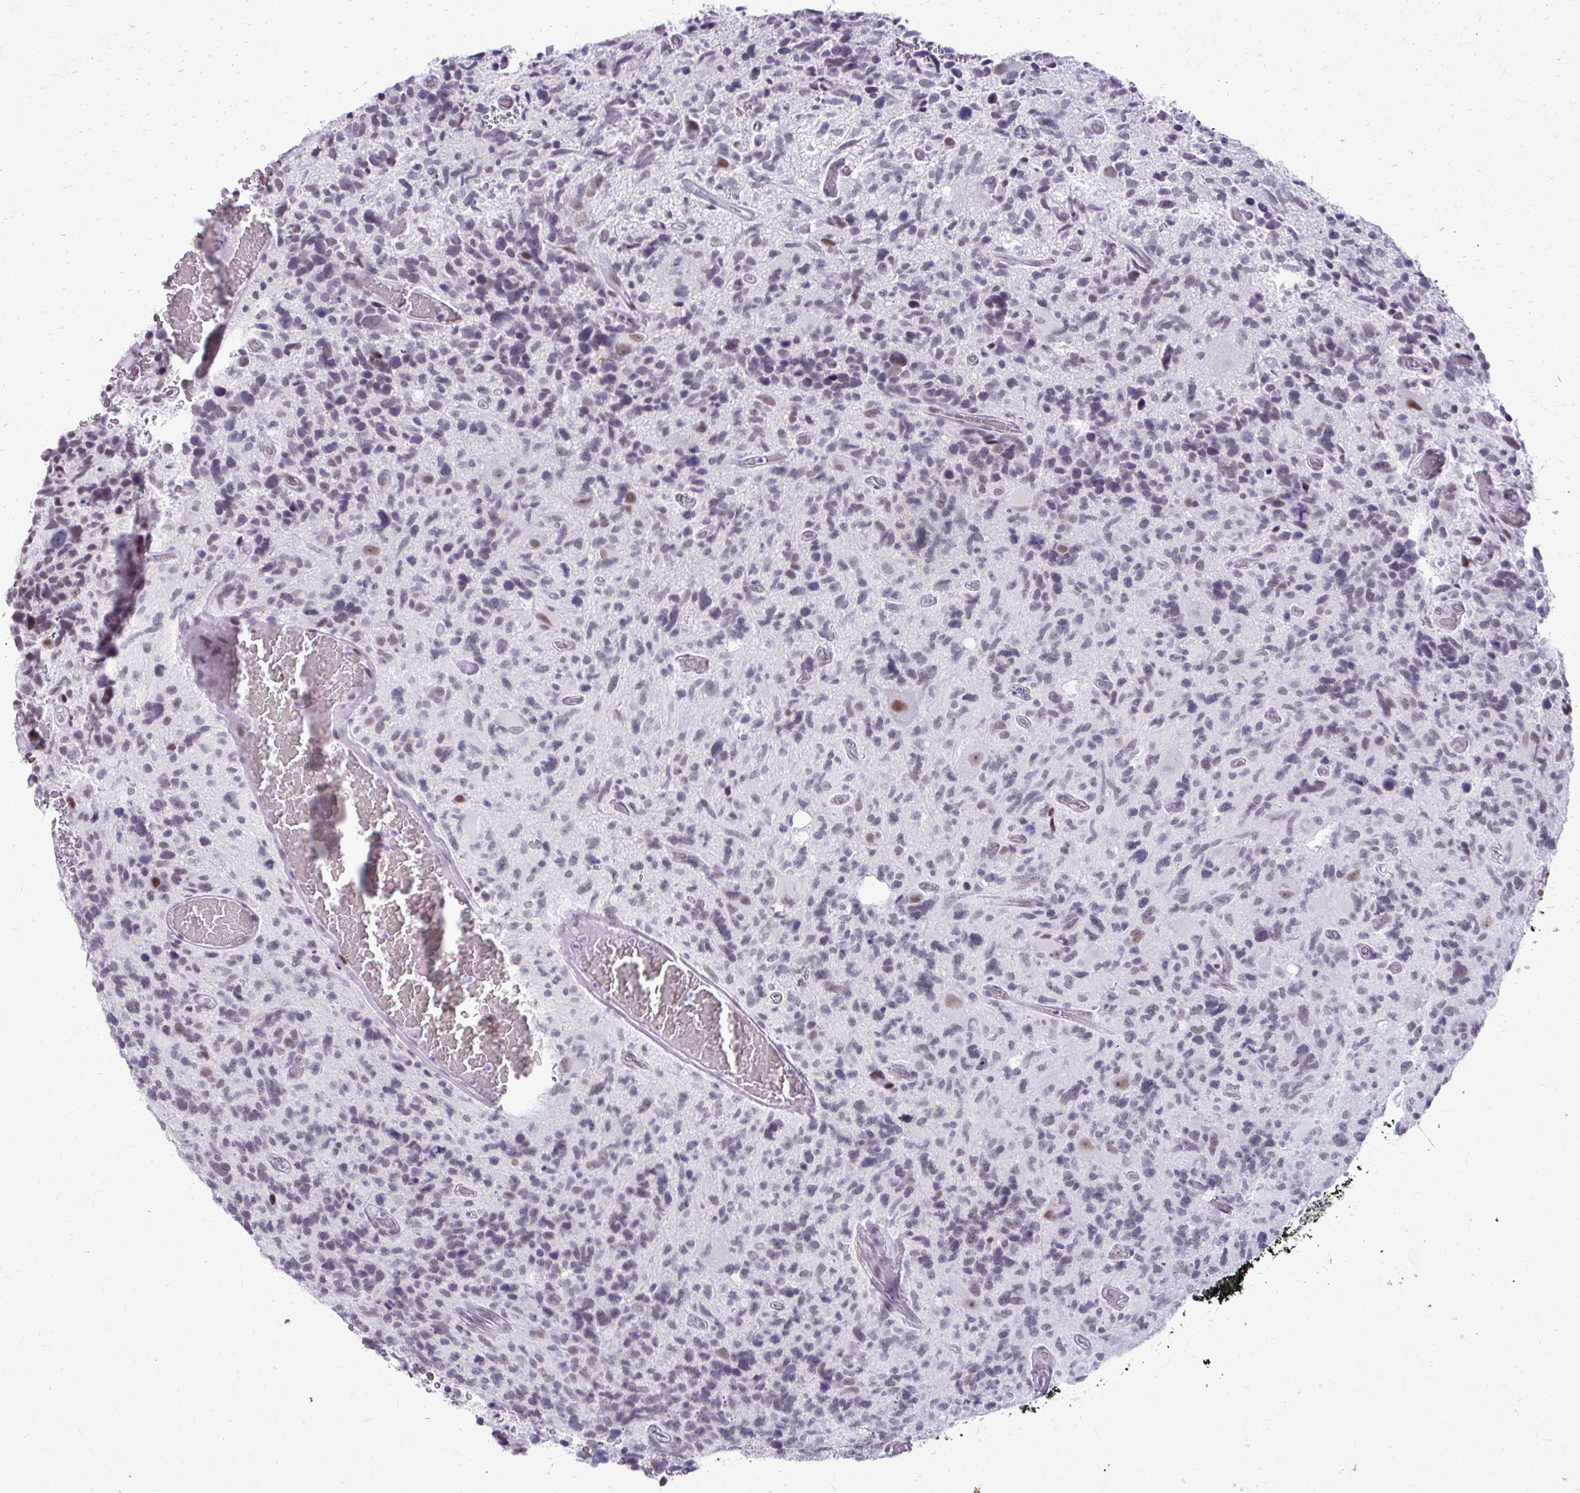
{"staining": {"intensity": "weak", "quantity": "<25%", "location": "nuclear"}, "tissue": "glioma", "cell_type": "Tumor cells", "image_type": "cancer", "snomed": [{"axis": "morphology", "description": "Glioma, malignant, High grade"}, {"axis": "topography", "description": "Brain"}], "caption": "Immunohistochemical staining of glioma reveals no significant expression in tumor cells.", "gene": "SS18", "patient": {"sex": "male", "age": 49}}